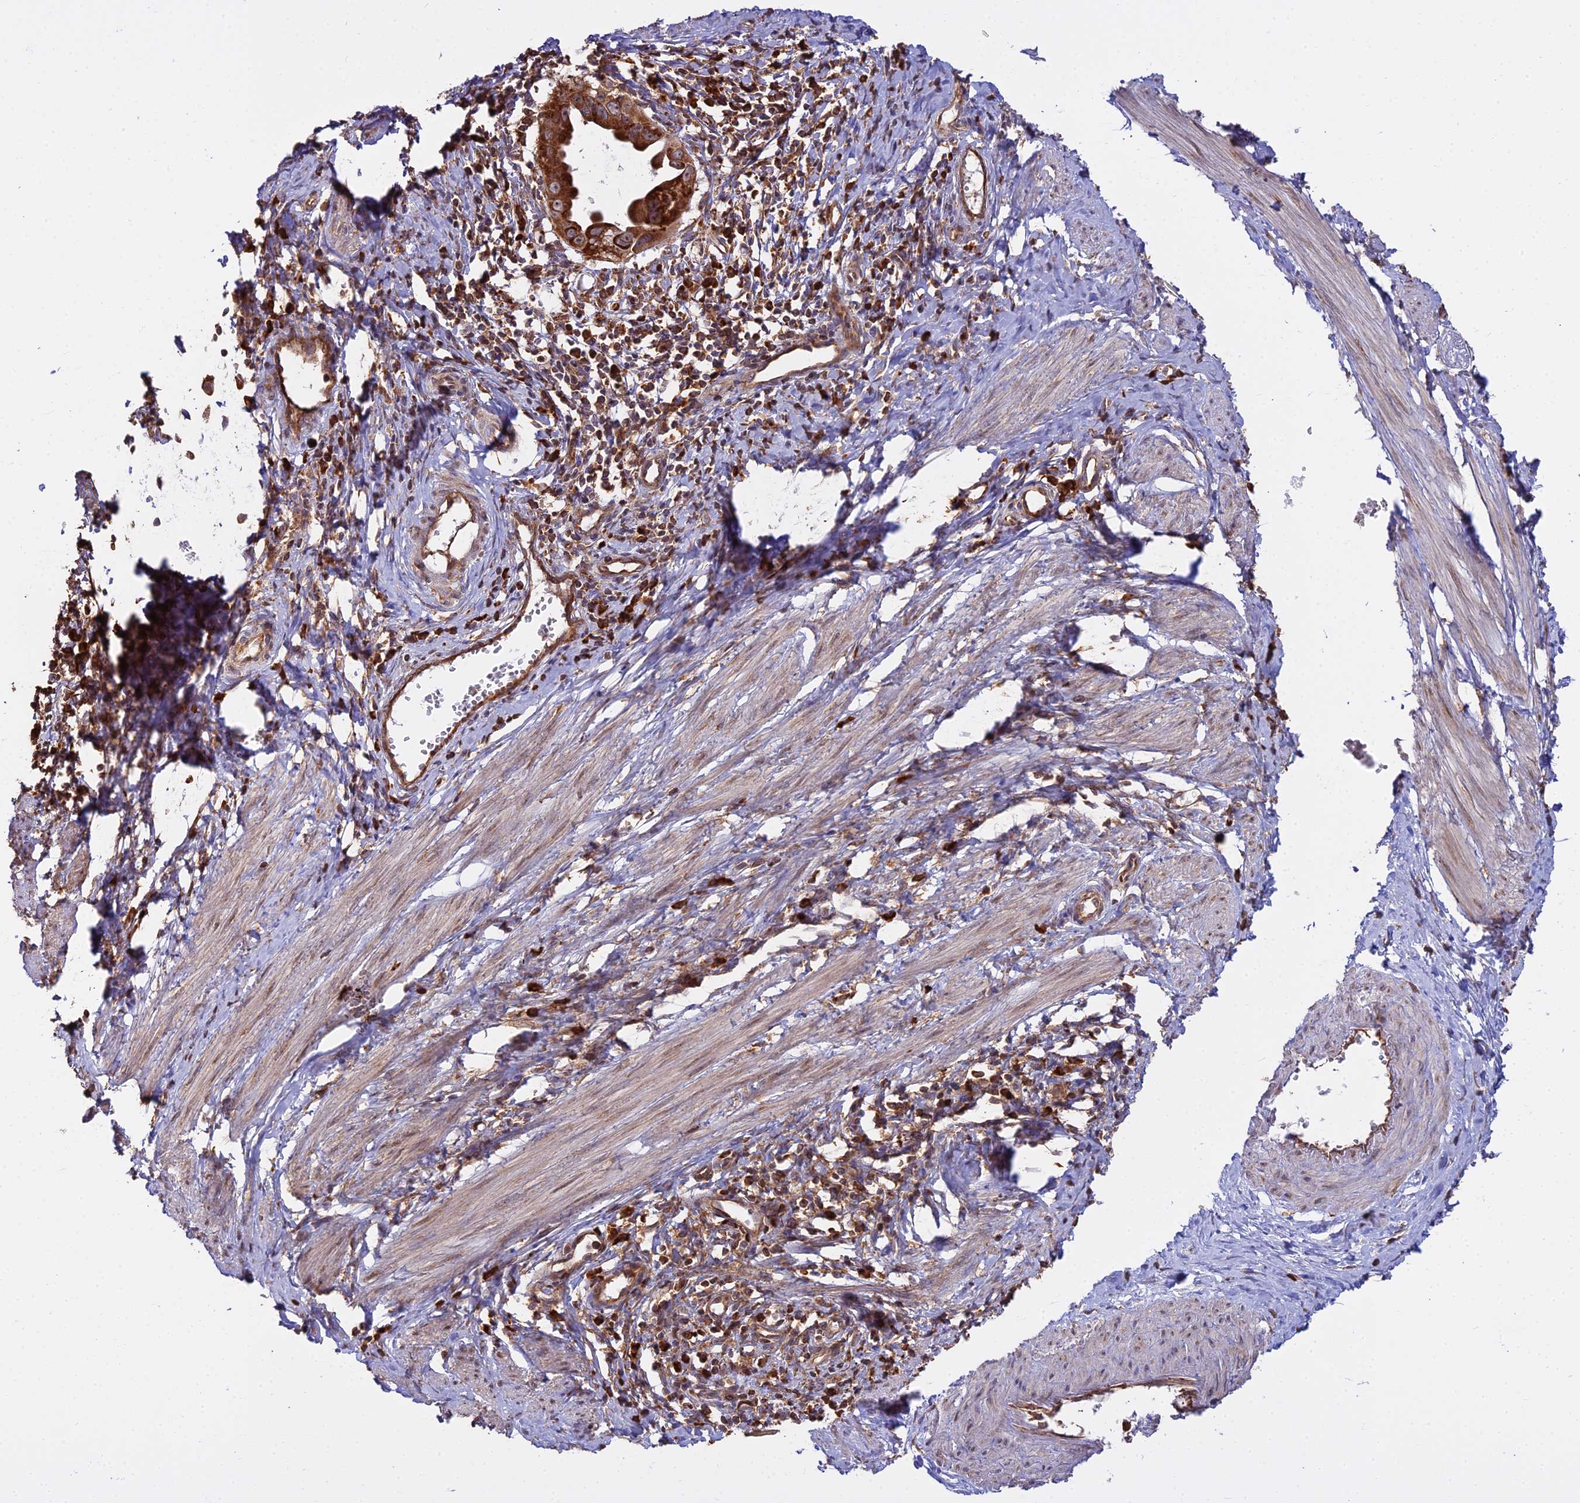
{"staining": {"intensity": "strong", "quantity": ">75%", "location": "cytoplasmic/membranous"}, "tissue": "cervical cancer", "cell_type": "Tumor cells", "image_type": "cancer", "snomed": [{"axis": "morphology", "description": "Adenocarcinoma, NOS"}, {"axis": "topography", "description": "Cervix"}], "caption": "A brown stain shows strong cytoplasmic/membranous positivity of a protein in cervical cancer tumor cells.", "gene": "RPL26", "patient": {"sex": "female", "age": 36}}